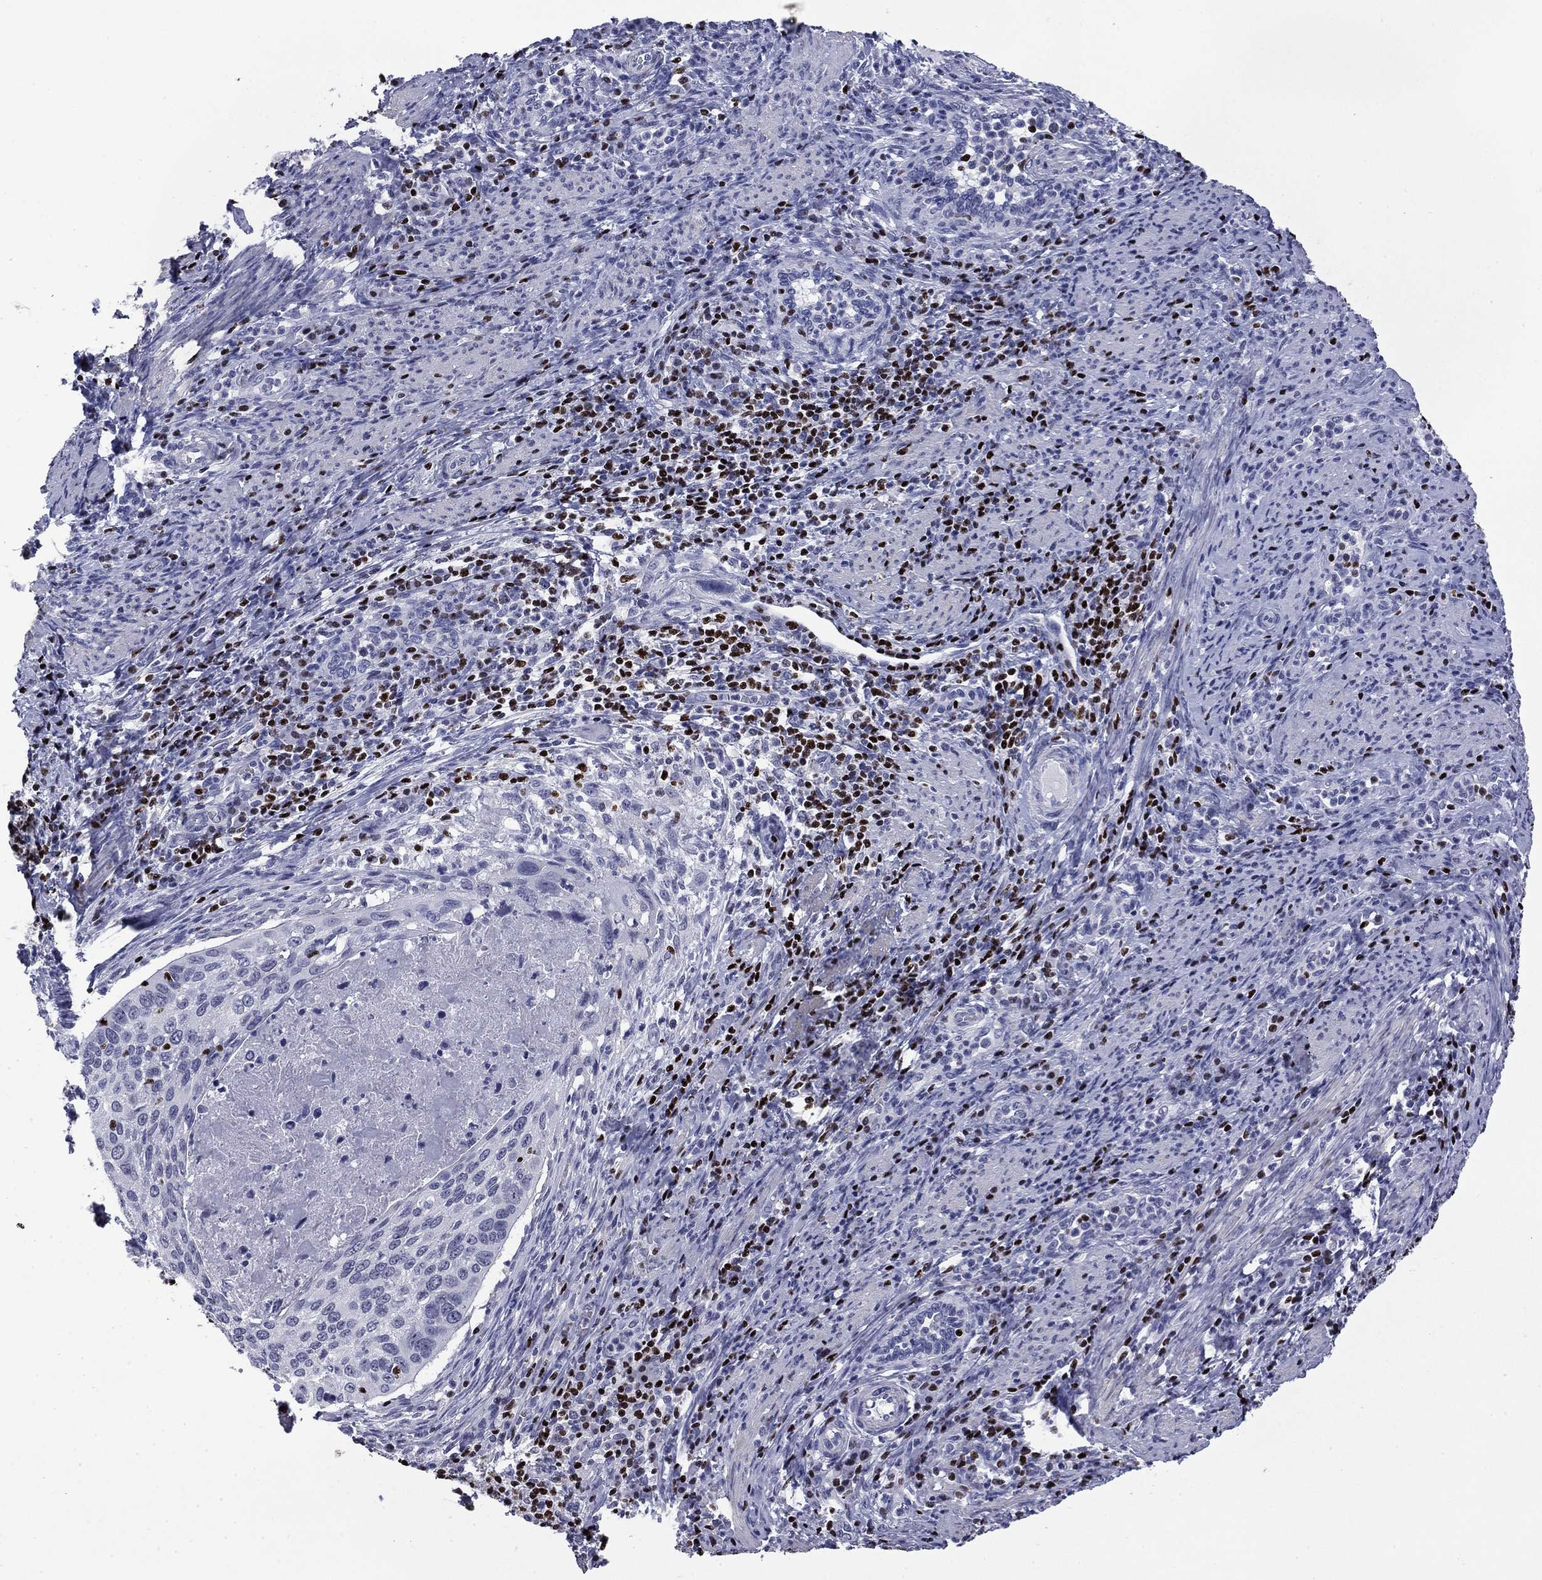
{"staining": {"intensity": "negative", "quantity": "none", "location": "none"}, "tissue": "cervical cancer", "cell_type": "Tumor cells", "image_type": "cancer", "snomed": [{"axis": "morphology", "description": "Squamous cell carcinoma, NOS"}, {"axis": "topography", "description": "Cervix"}], "caption": "Squamous cell carcinoma (cervical) stained for a protein using immunohistochemistry exhibits no staining tumor cells.", "gene": "IKZF3", "patient": {"sex": "female", "age": 26}}